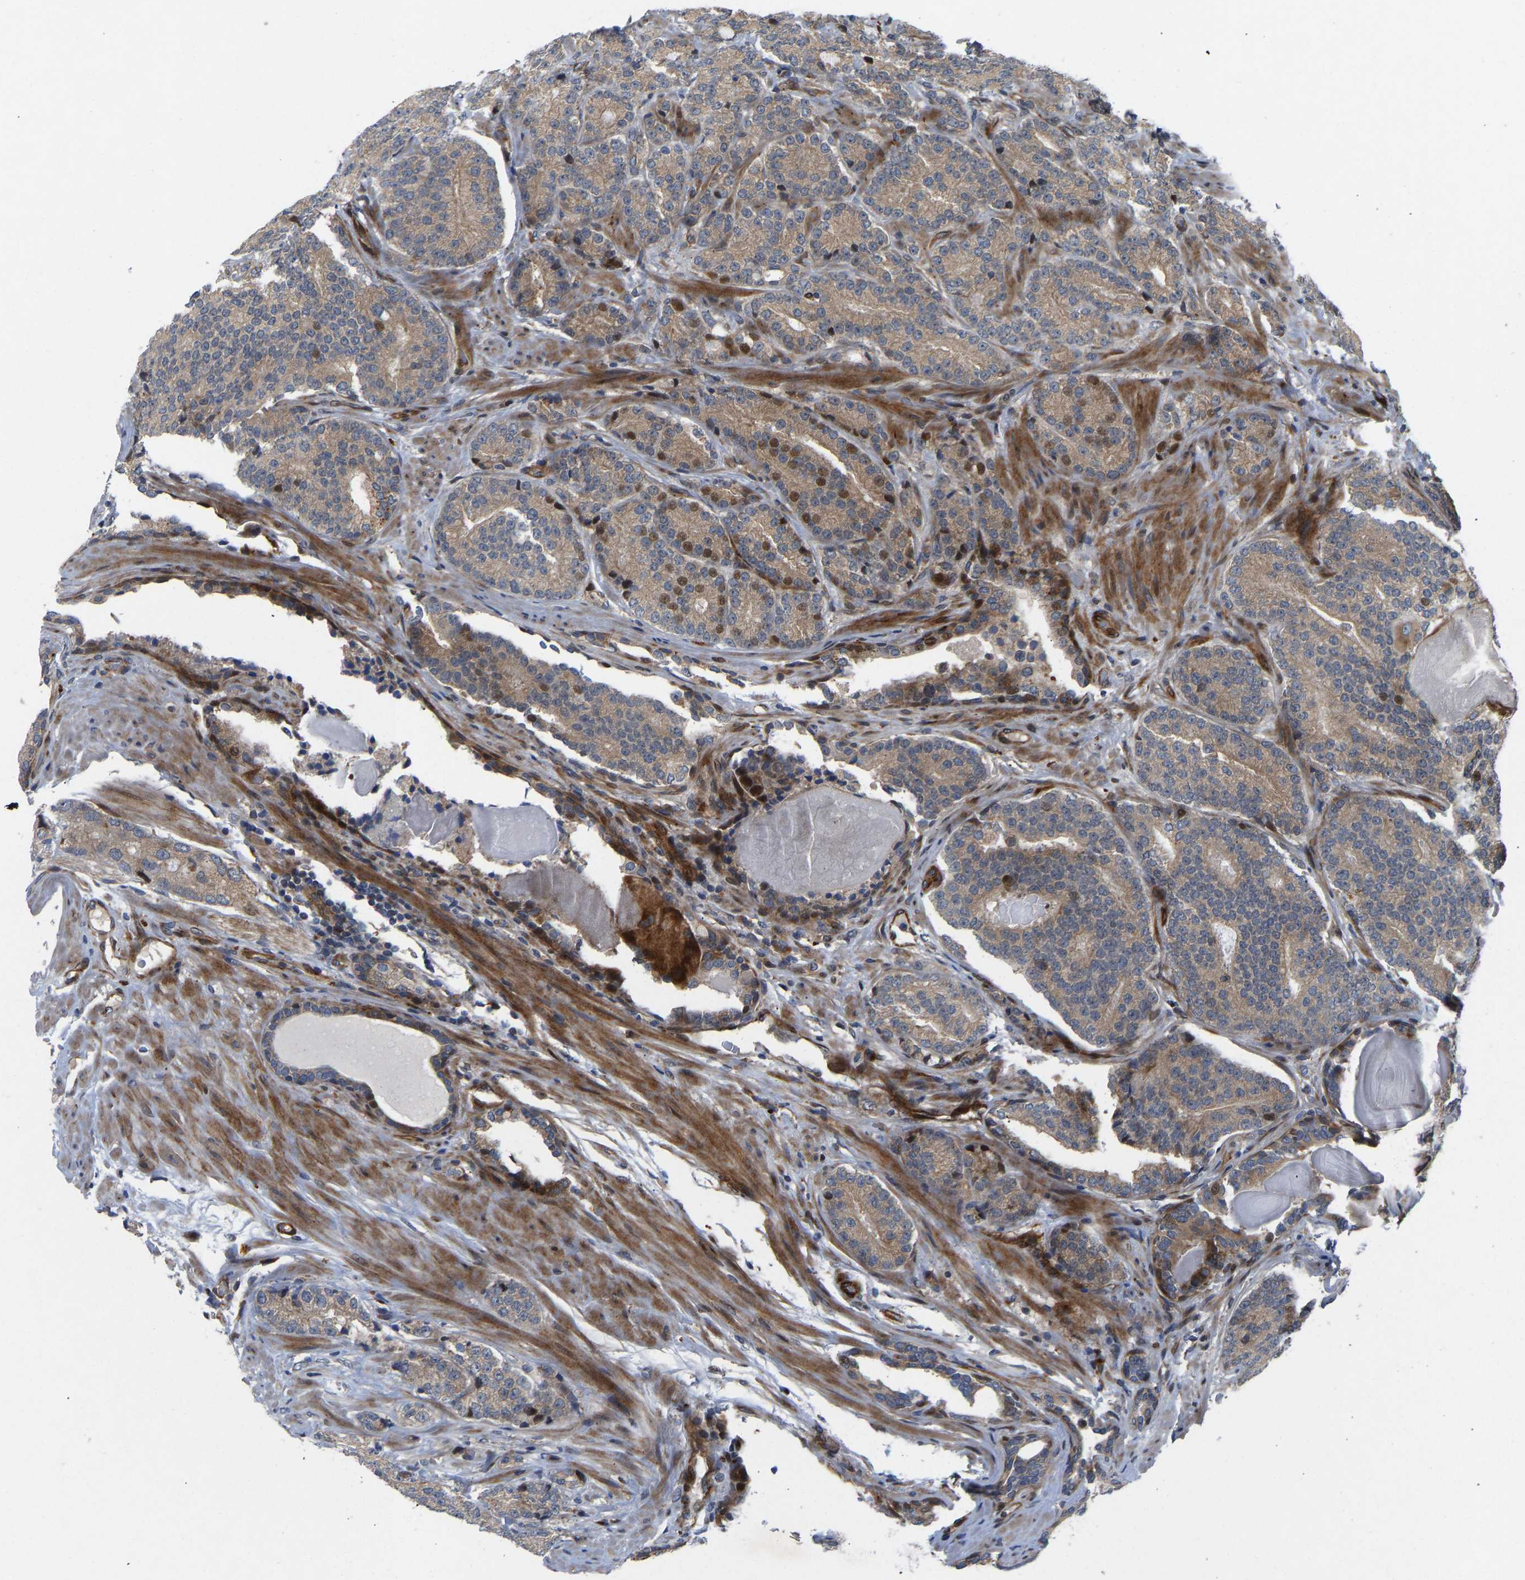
{"staining": {"intensity": "moderate", "quantity": ">75%", "location": "cytoplasmic/membranous"}, "tissue": "prostate cancer", "cell_type": "Tumor cells", "image_type": "cancer", "snomed": [{"axis": "morphology", "description": "Adenocarcinoma, High grade"}, {"axis": "topography", "description": "Prostate"}], "caption": "Human prostate cancer stained with a brown dye demonstrates moderate cytoplasmic/membranous positive expression in approximately >75% of tumor cells.", "gene": "TMEM38B", "patient": {"sex": "male", "age": 61}}